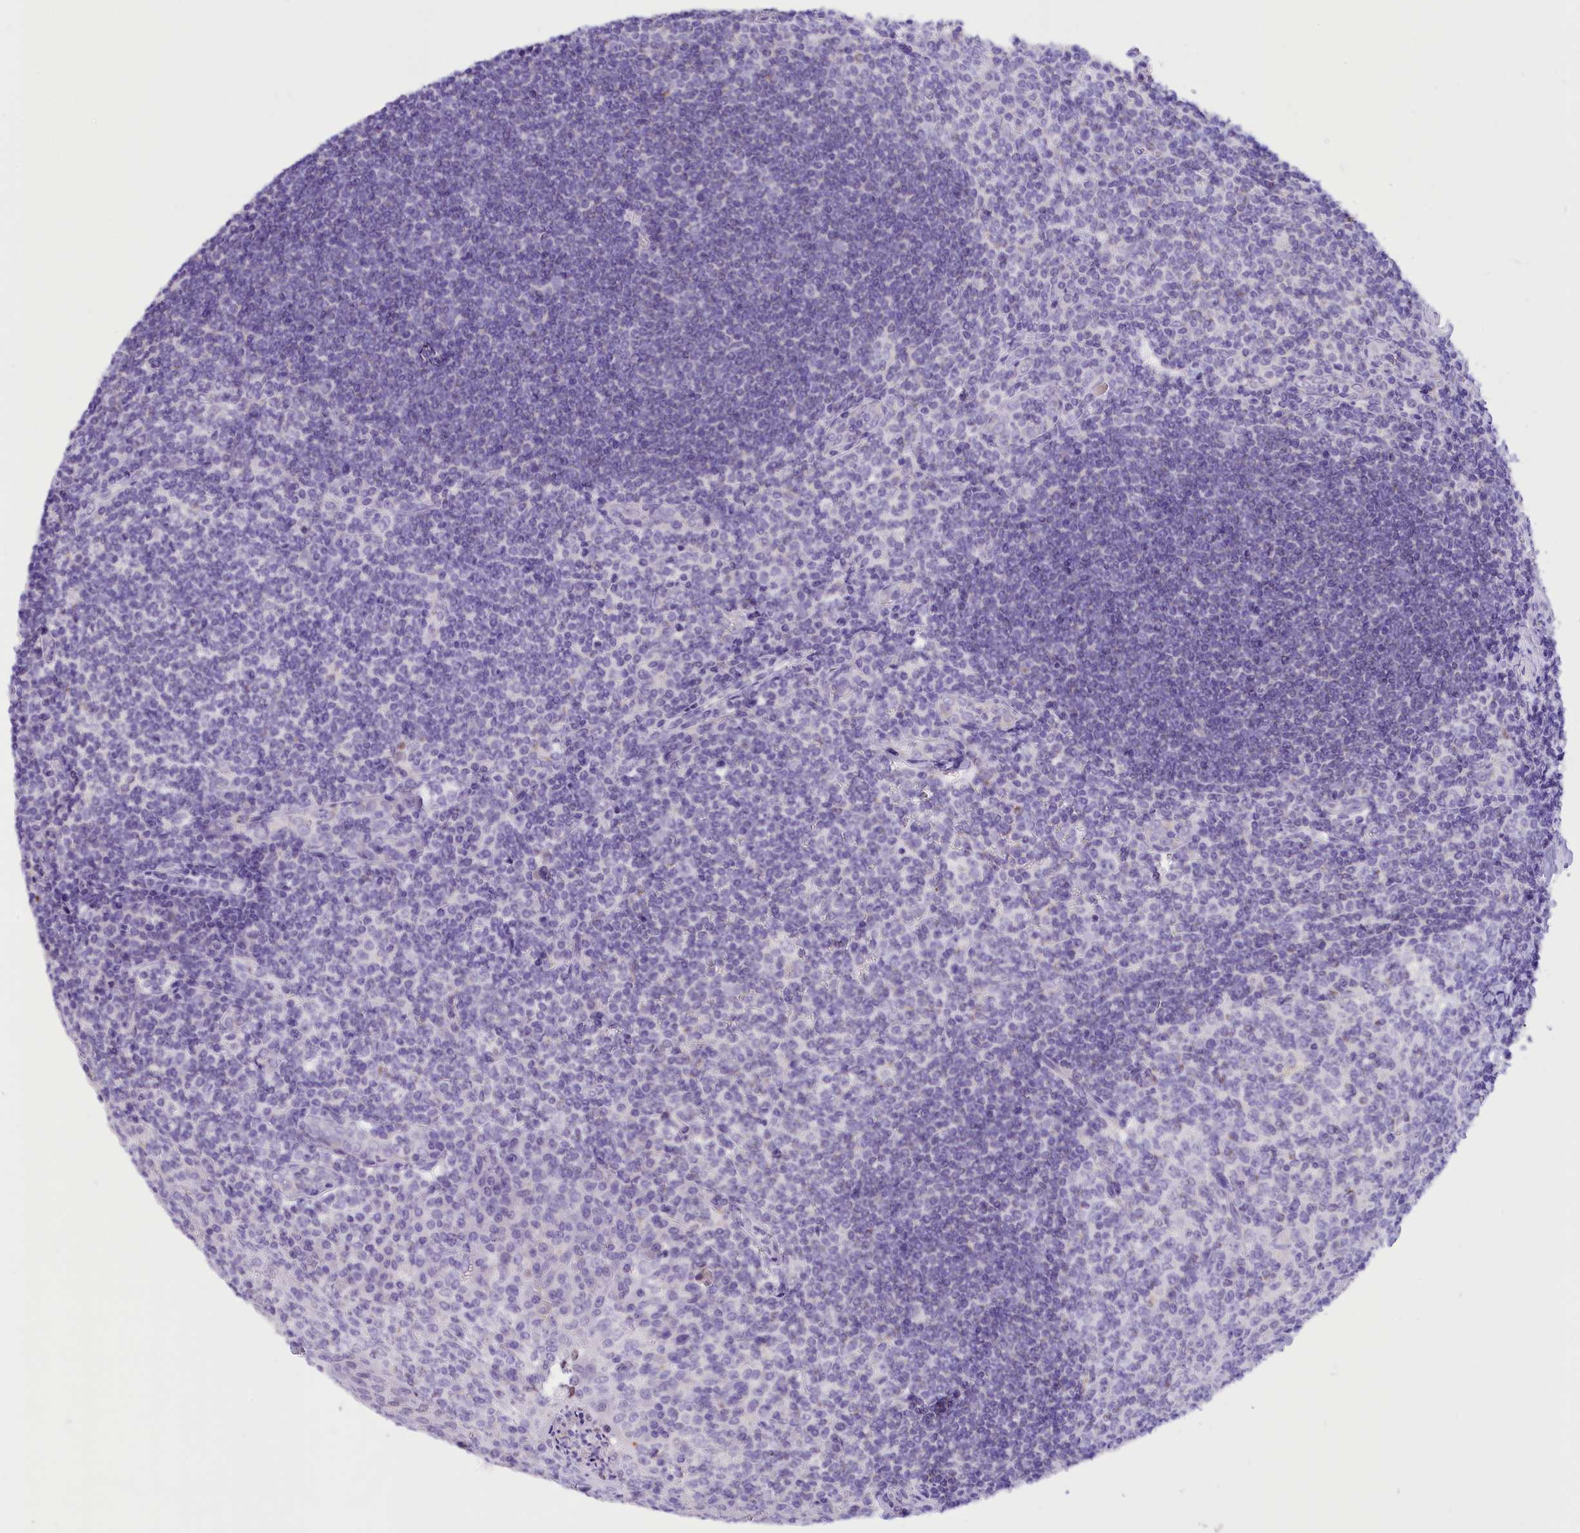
{"staining": {"intensity": "moderate", "quantity": "<25%", "location": "cytoplasmic/membranous"}, "tissue": "tonsil", "cell_type": "Germinal center cells", "image_type": "normal", "snomed": [{"axis": "morphology", "description": "Normal tissue, NOS"}, {"axis": "topography", "description": "Tonsil"}], "caption": "Immunohistochemistry (DAB) staining of normal tonsil demonstrates moderate cytoplasmic/membranous protein positivity in about <25% of germinal center cells. (DAB = brown stain, brightfield microscopy at high magnification).", "gene": "ABAT", "patient": {"sex": "male", "age": 27}}